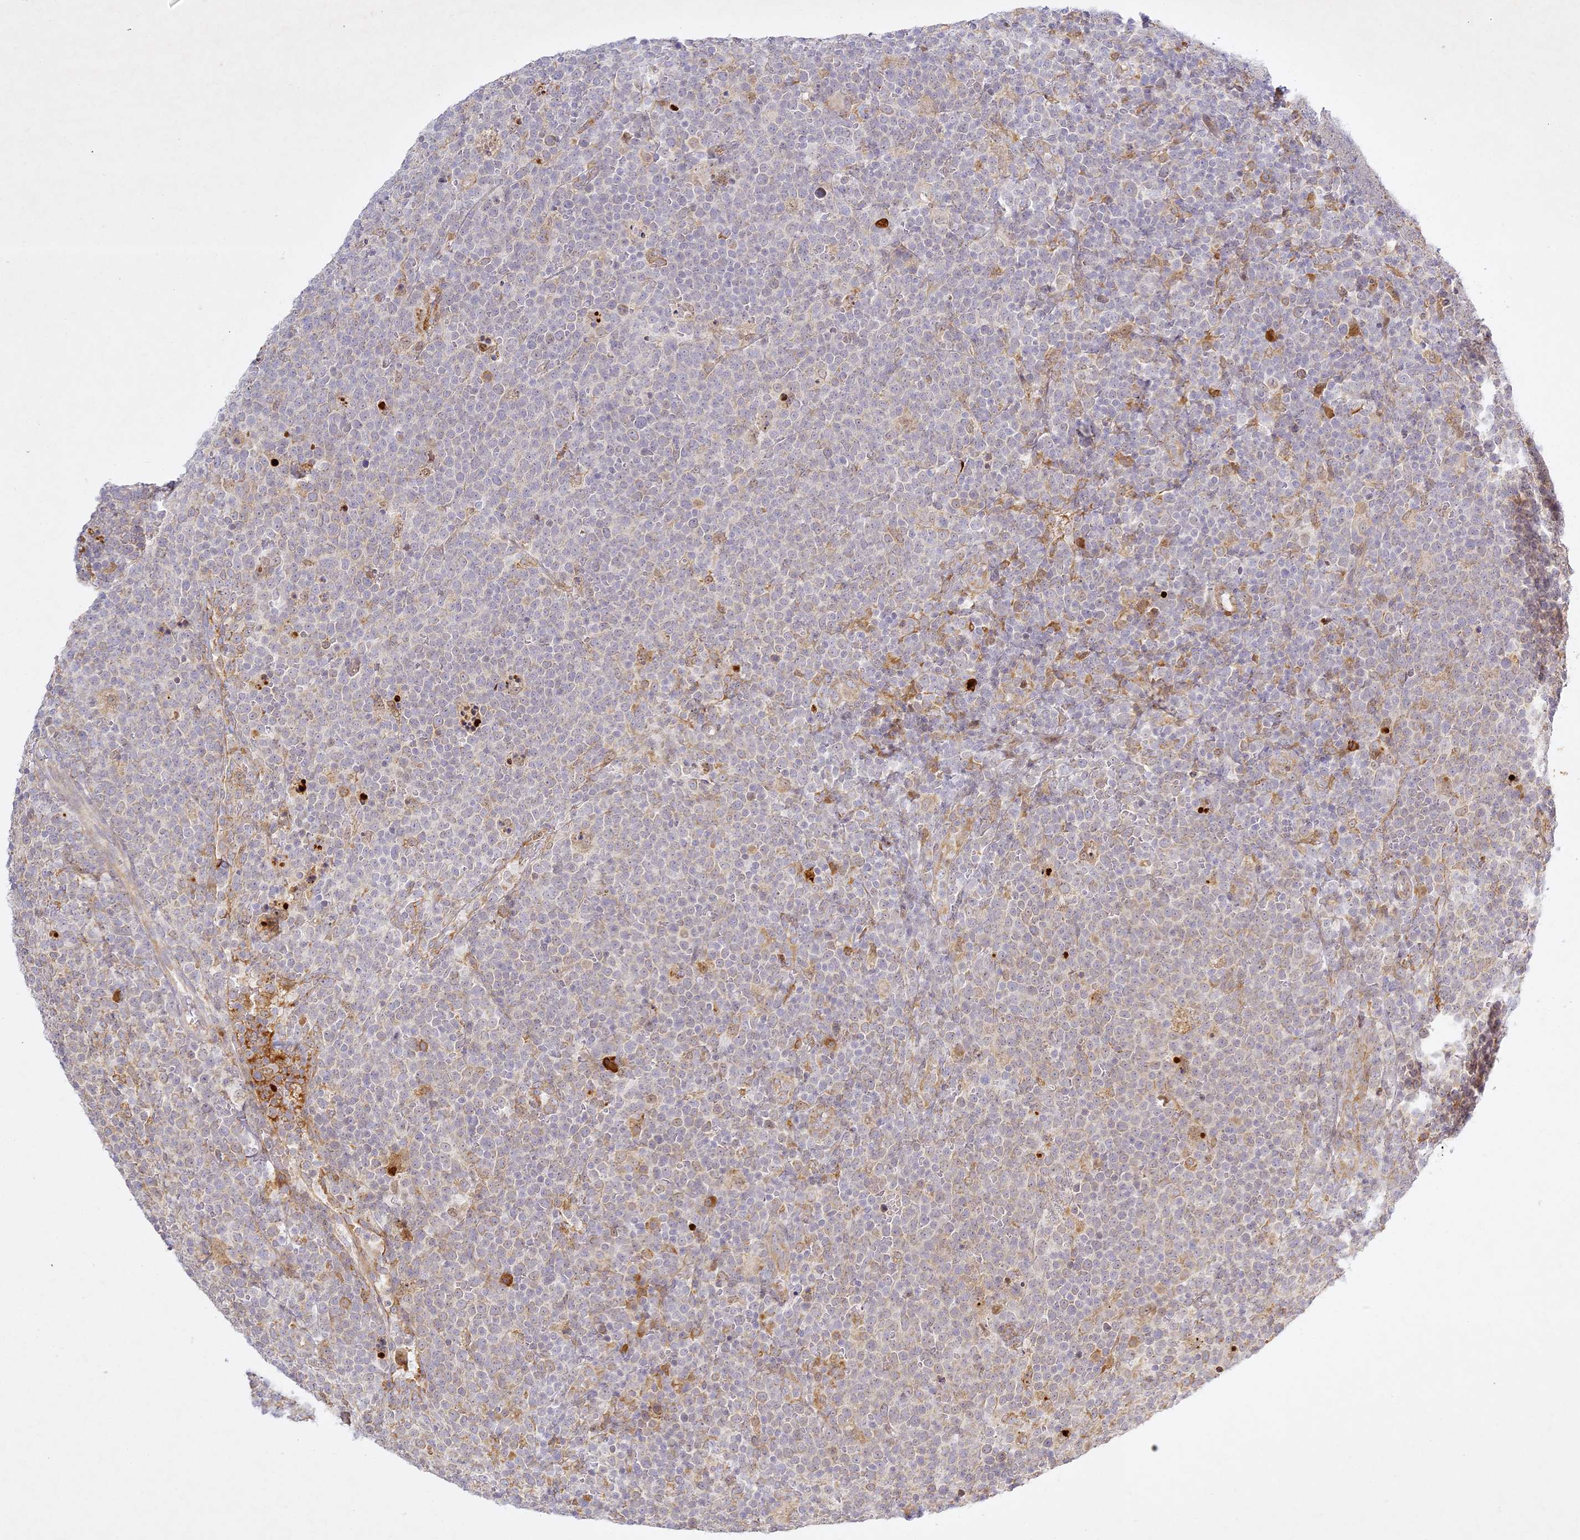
{"staining": {"intensity": "negative", "quantity": "none", "location": "none"}, "tissue": "lymphoma", "cell_type": "Tumor cells", "image_type": "cancer", "snomed": [{"axis": "morphology", "description": "Malignant lymphoma, non-Hodgkin's type, High grade"}, {"axis": "topography", "description": "Lymph node"}], "caption": "There is no significant positivity in tumor cells of lymphoma.", "gene": "SLC30A5", "patient": {"sex": "male", "age": 61}}